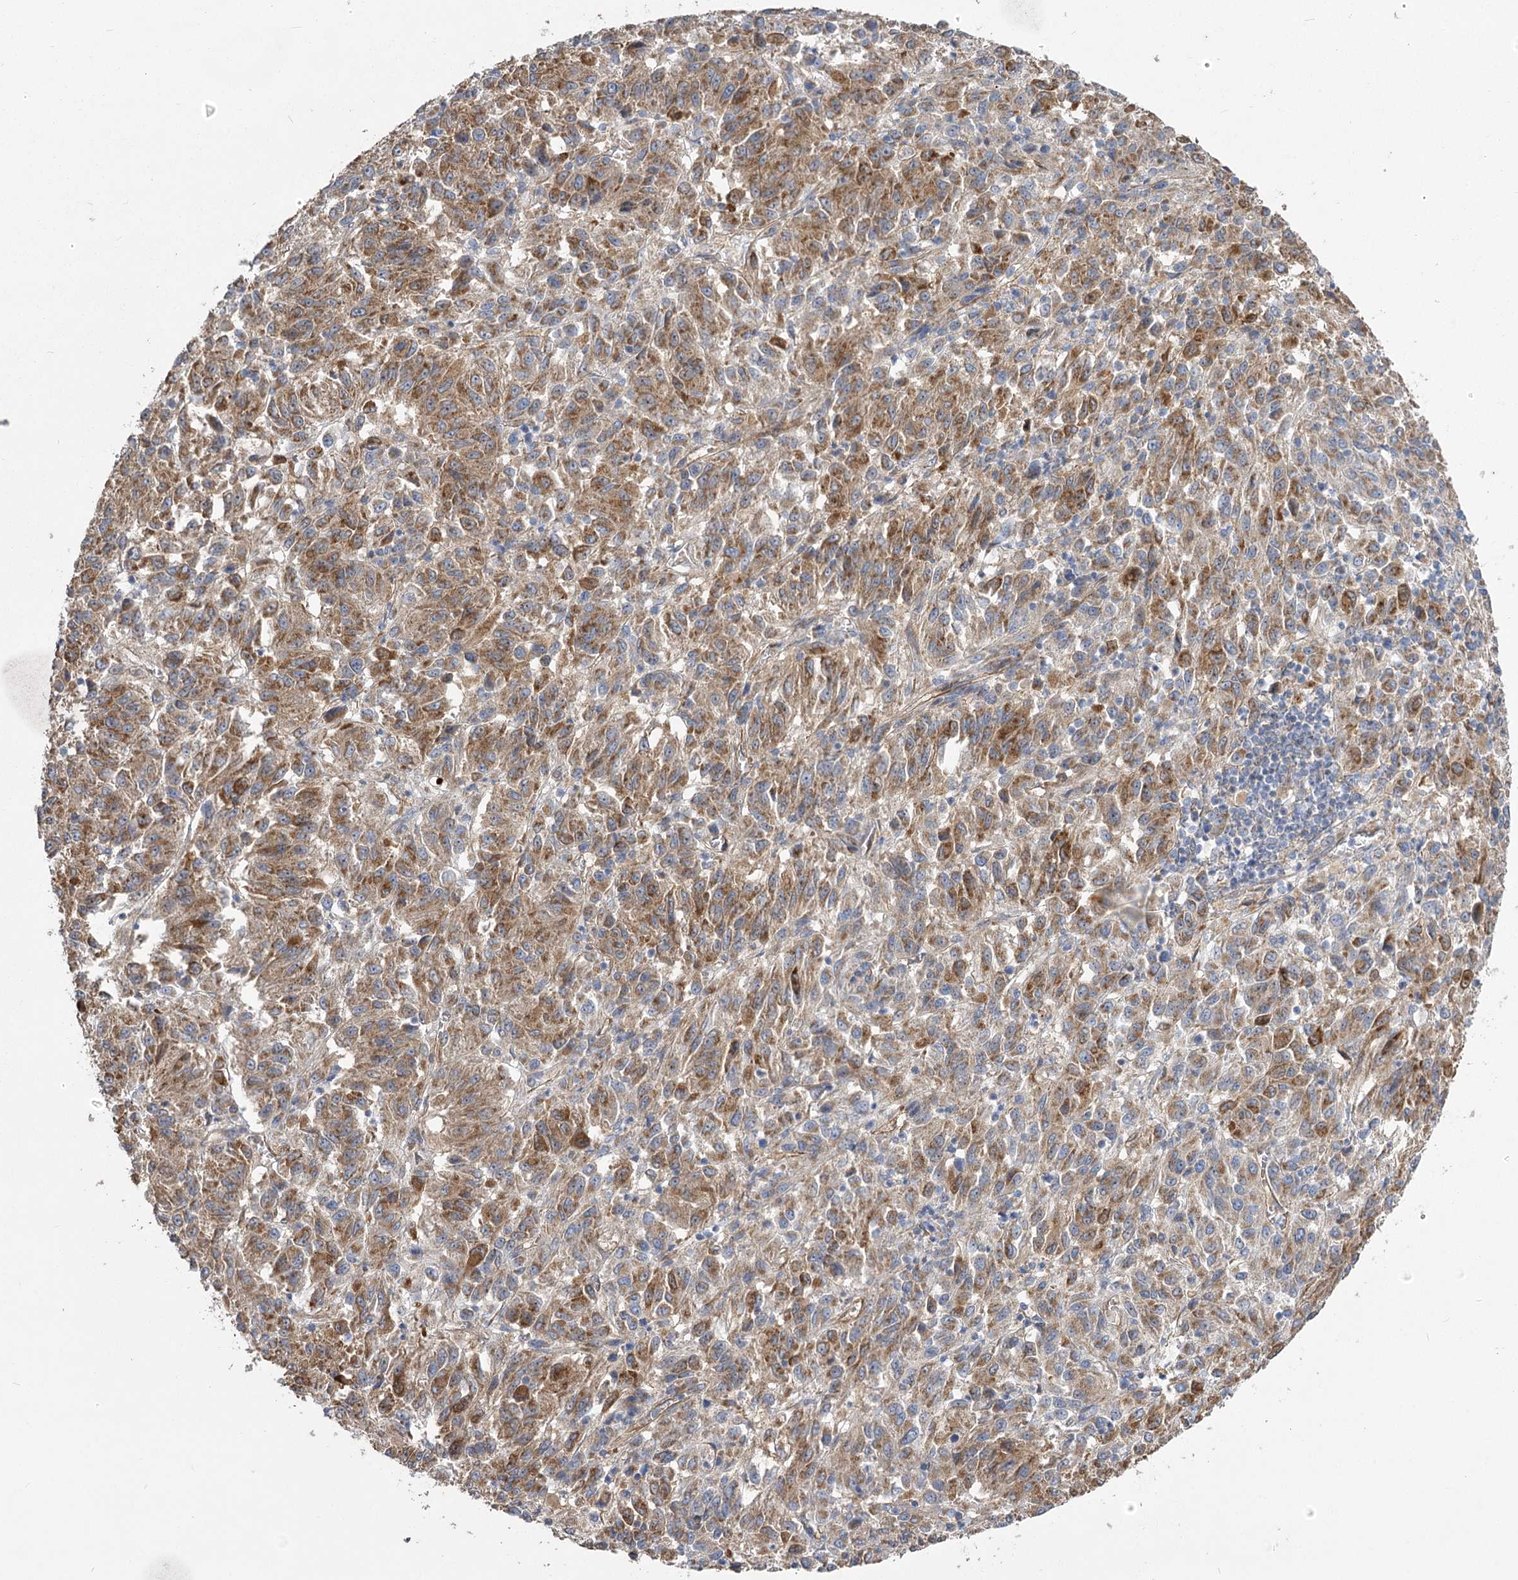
{"staining": {"intensity": "moderate", "quantity": ">75%", "location": "cytoplasmic/membranous"}, "tissue": "melanoma", "cell_type": "Tumor cells", "image_type": "cancer", "snomed": [{"axis": "morphology", "description": "Malignant melanoma, Metastatic site"}, {"axis": "topography", "description": "Lung"}], "caption": "The micrograph demonstrates a brown stain indicating the presence of a protein in the cytoplasmic/membranous of tumor cells in malignant melanoma (metastatic site).", "gene": "RMDN2", "patient": {"sex": "male", "age": 64}}